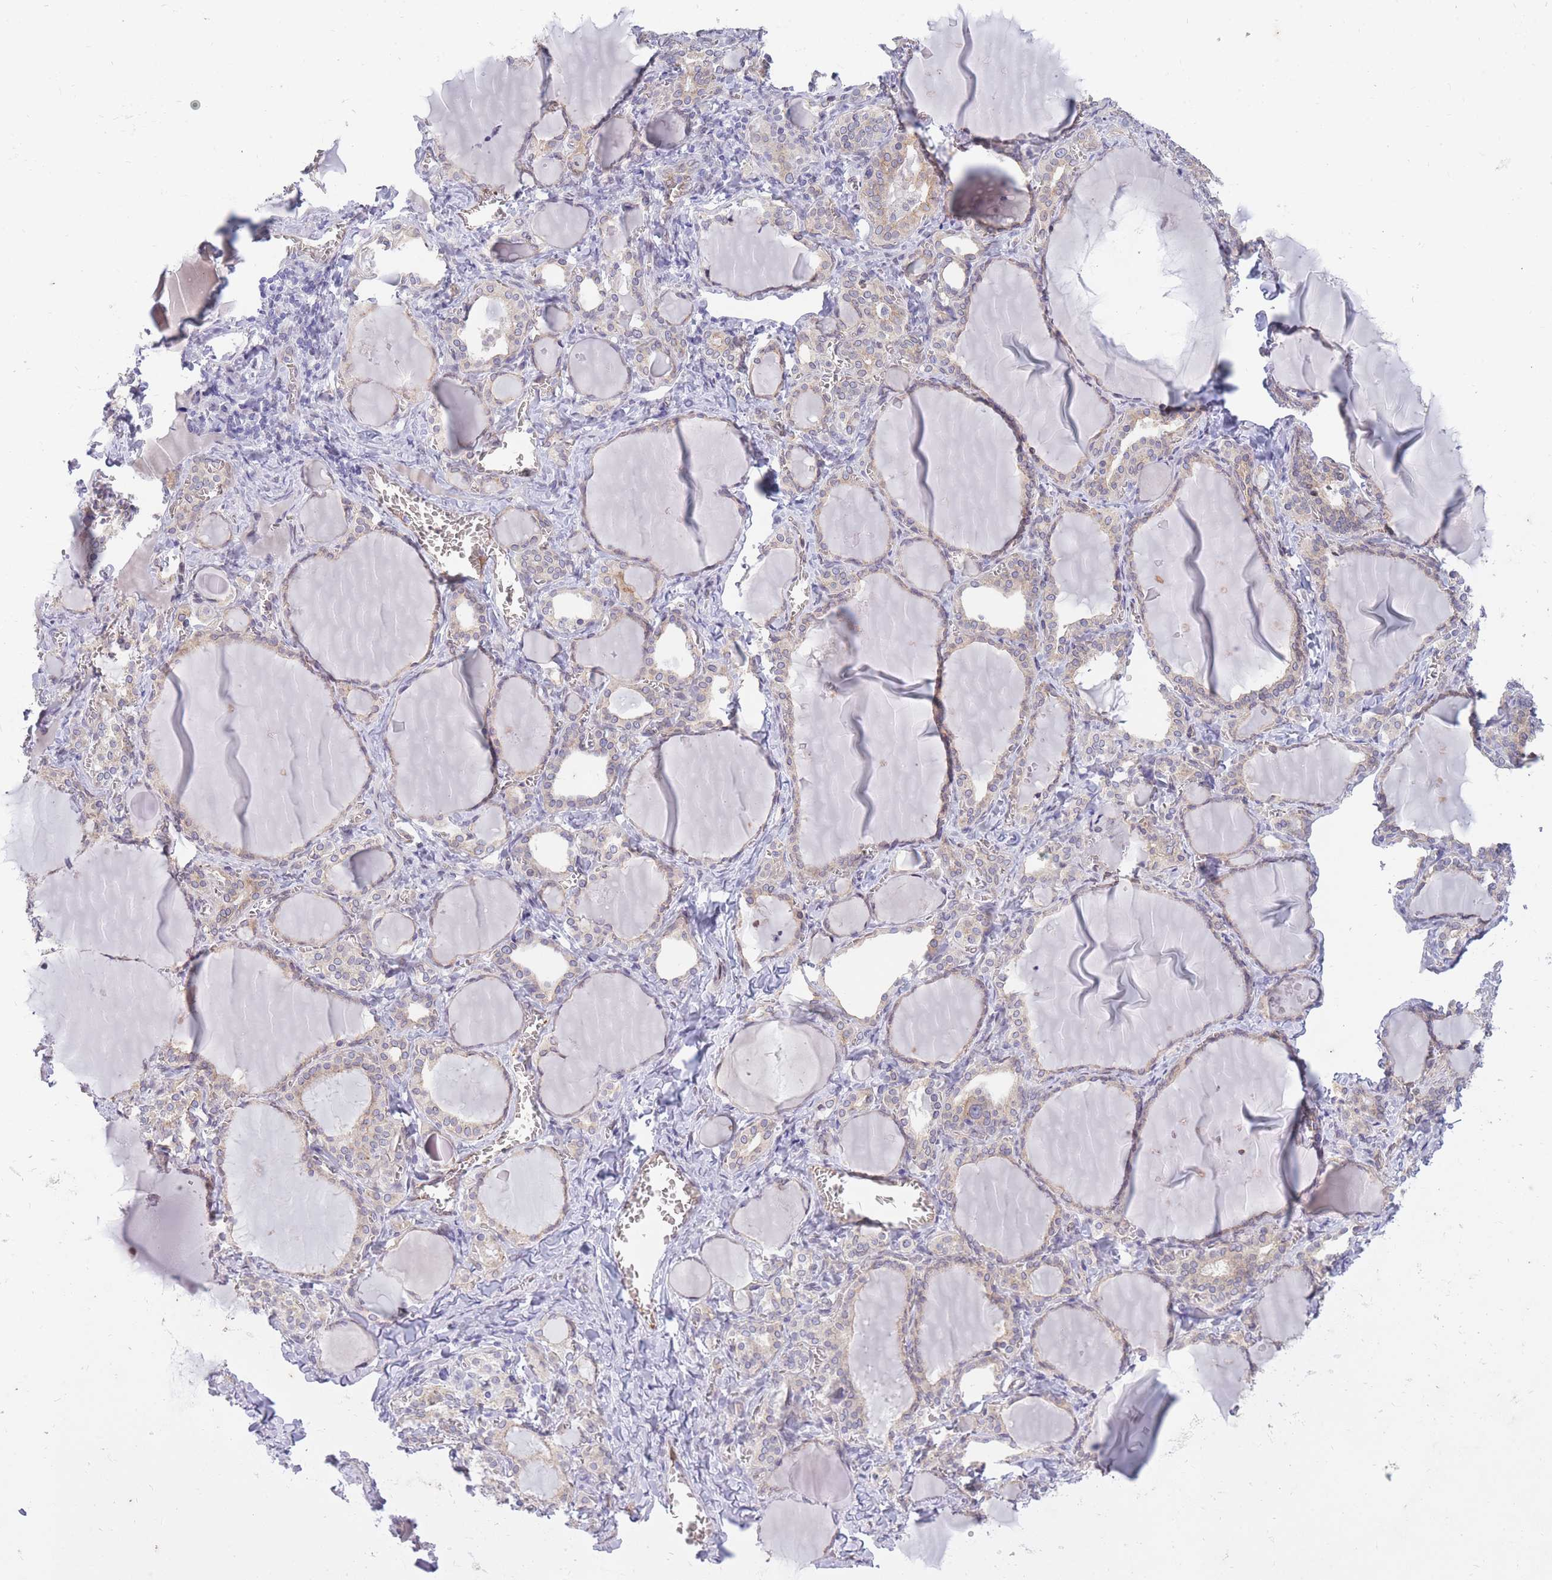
{"staining": {"intensity": "weak", "quantity": ">75%", "location": "cytoplasmic/membranous"}, "tissue": "thyroid gland", "cell_type": "Glandular cells", "image_type": "normal", "snomed": [{"axis": "morphology", "description": "Normal tissue, NOS"}, {"axis": "topography", "description": "Thyroid gland"}], "caption": "DAB (3,3'-diaminobenzidine) immunohistochemical staining of normal human thyroid gland shows weak cytoplasmic/membranous protein expression in approximately >75% of glandular cells.", "gene": "HOOK2", "patient": {"sex": "female", "age": 42}}